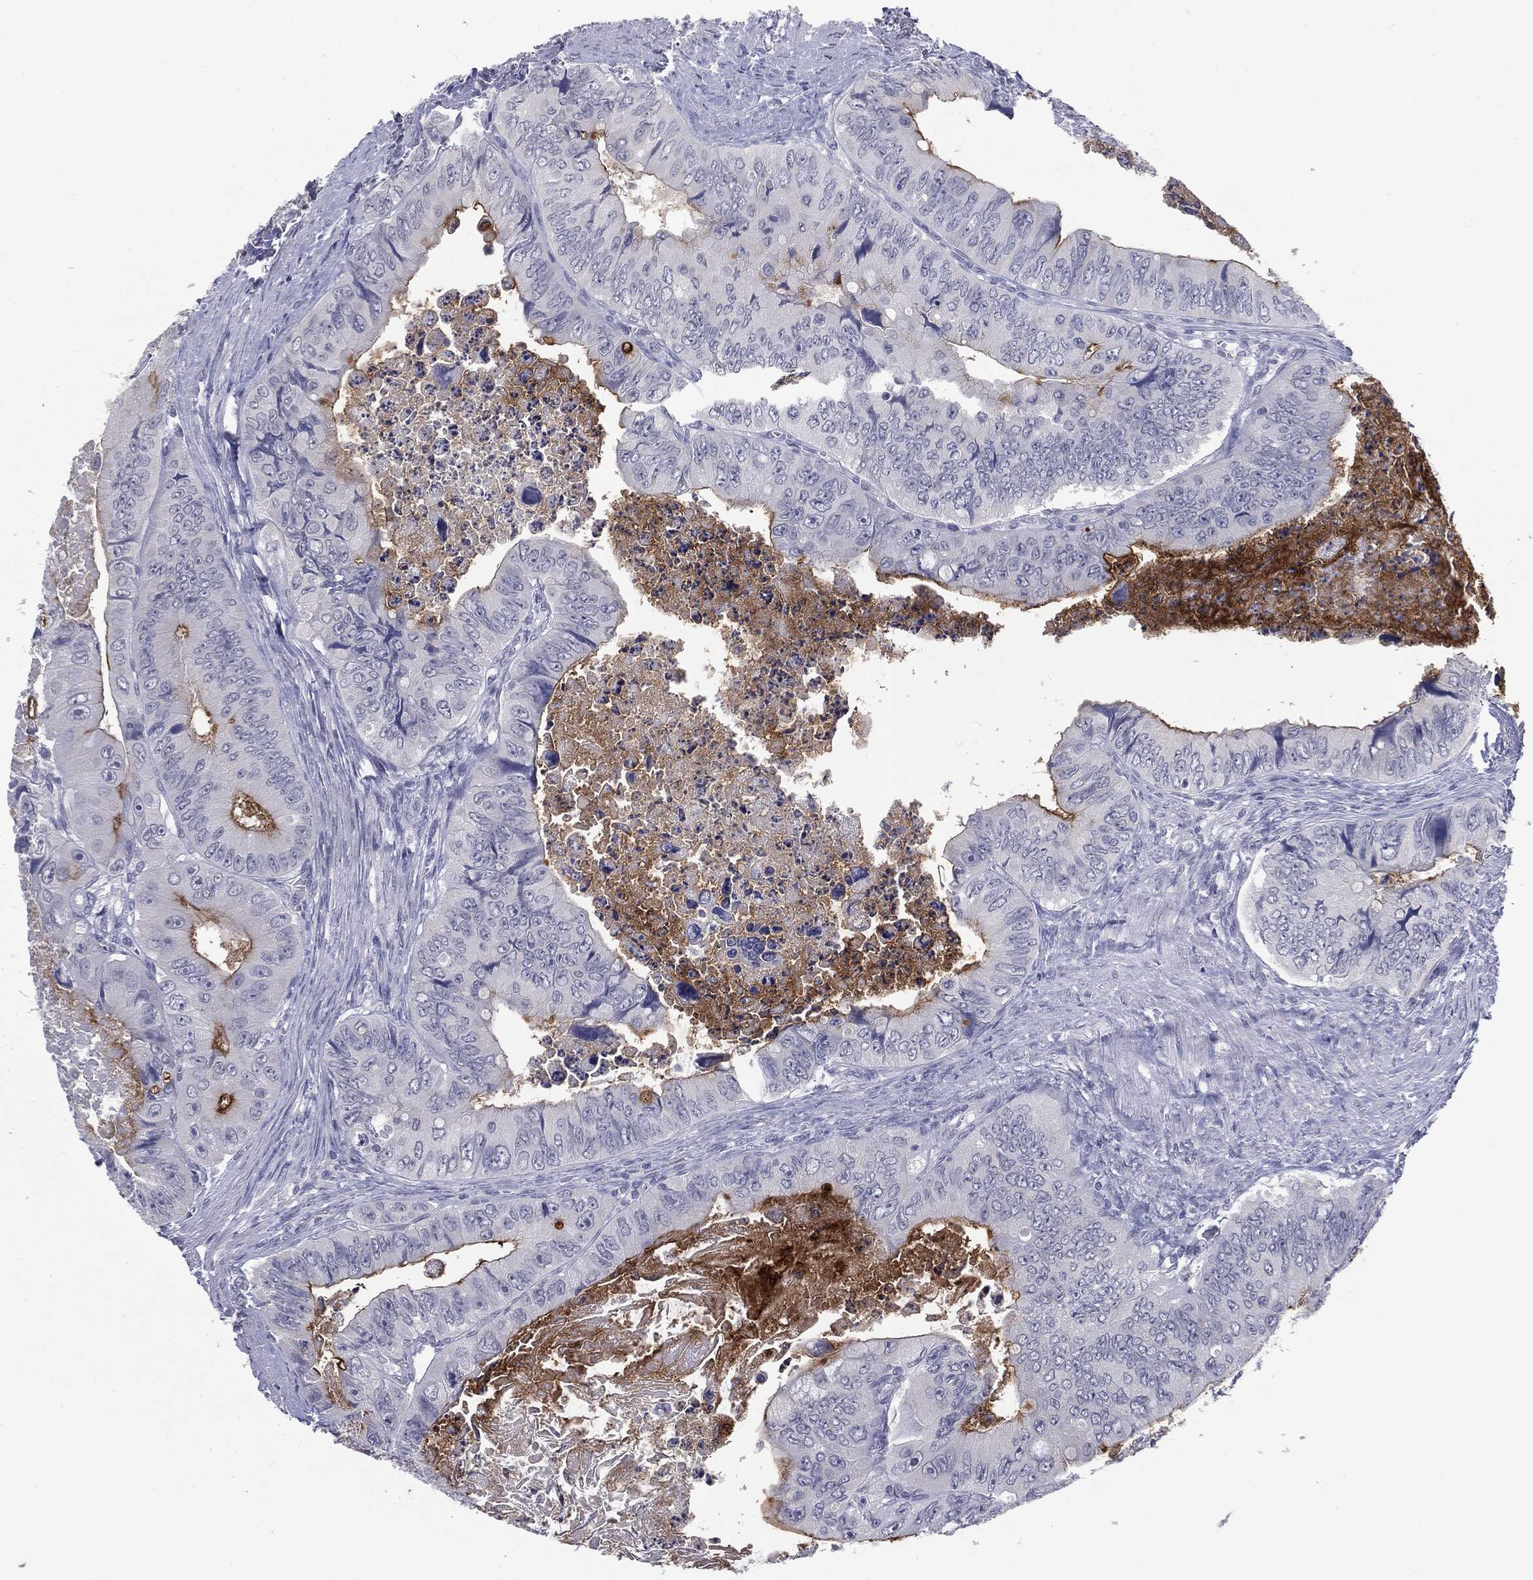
{"staining": {"intensity": "strong", "quantity": "<25%", "location": "cytoplasmic/membranous"}, "tissue": "colorectal cancer", "cell_type": "Tumor cells", "image_type": "cancer", "snomed": [{"axis": "morphology", "description": "Adenocarcinoma, NOS"}, {"axis": "topography", "description": "Colon"}], "caption": "Strong cytoplasmic/membranous positivity for a protein is identified in approximately <25% of tumor cells of colorectal adenocarcinoma using immunohistochemistry (IHC).", "gene": "MUC1", "patient": {"sex": "female", "age": 84}}